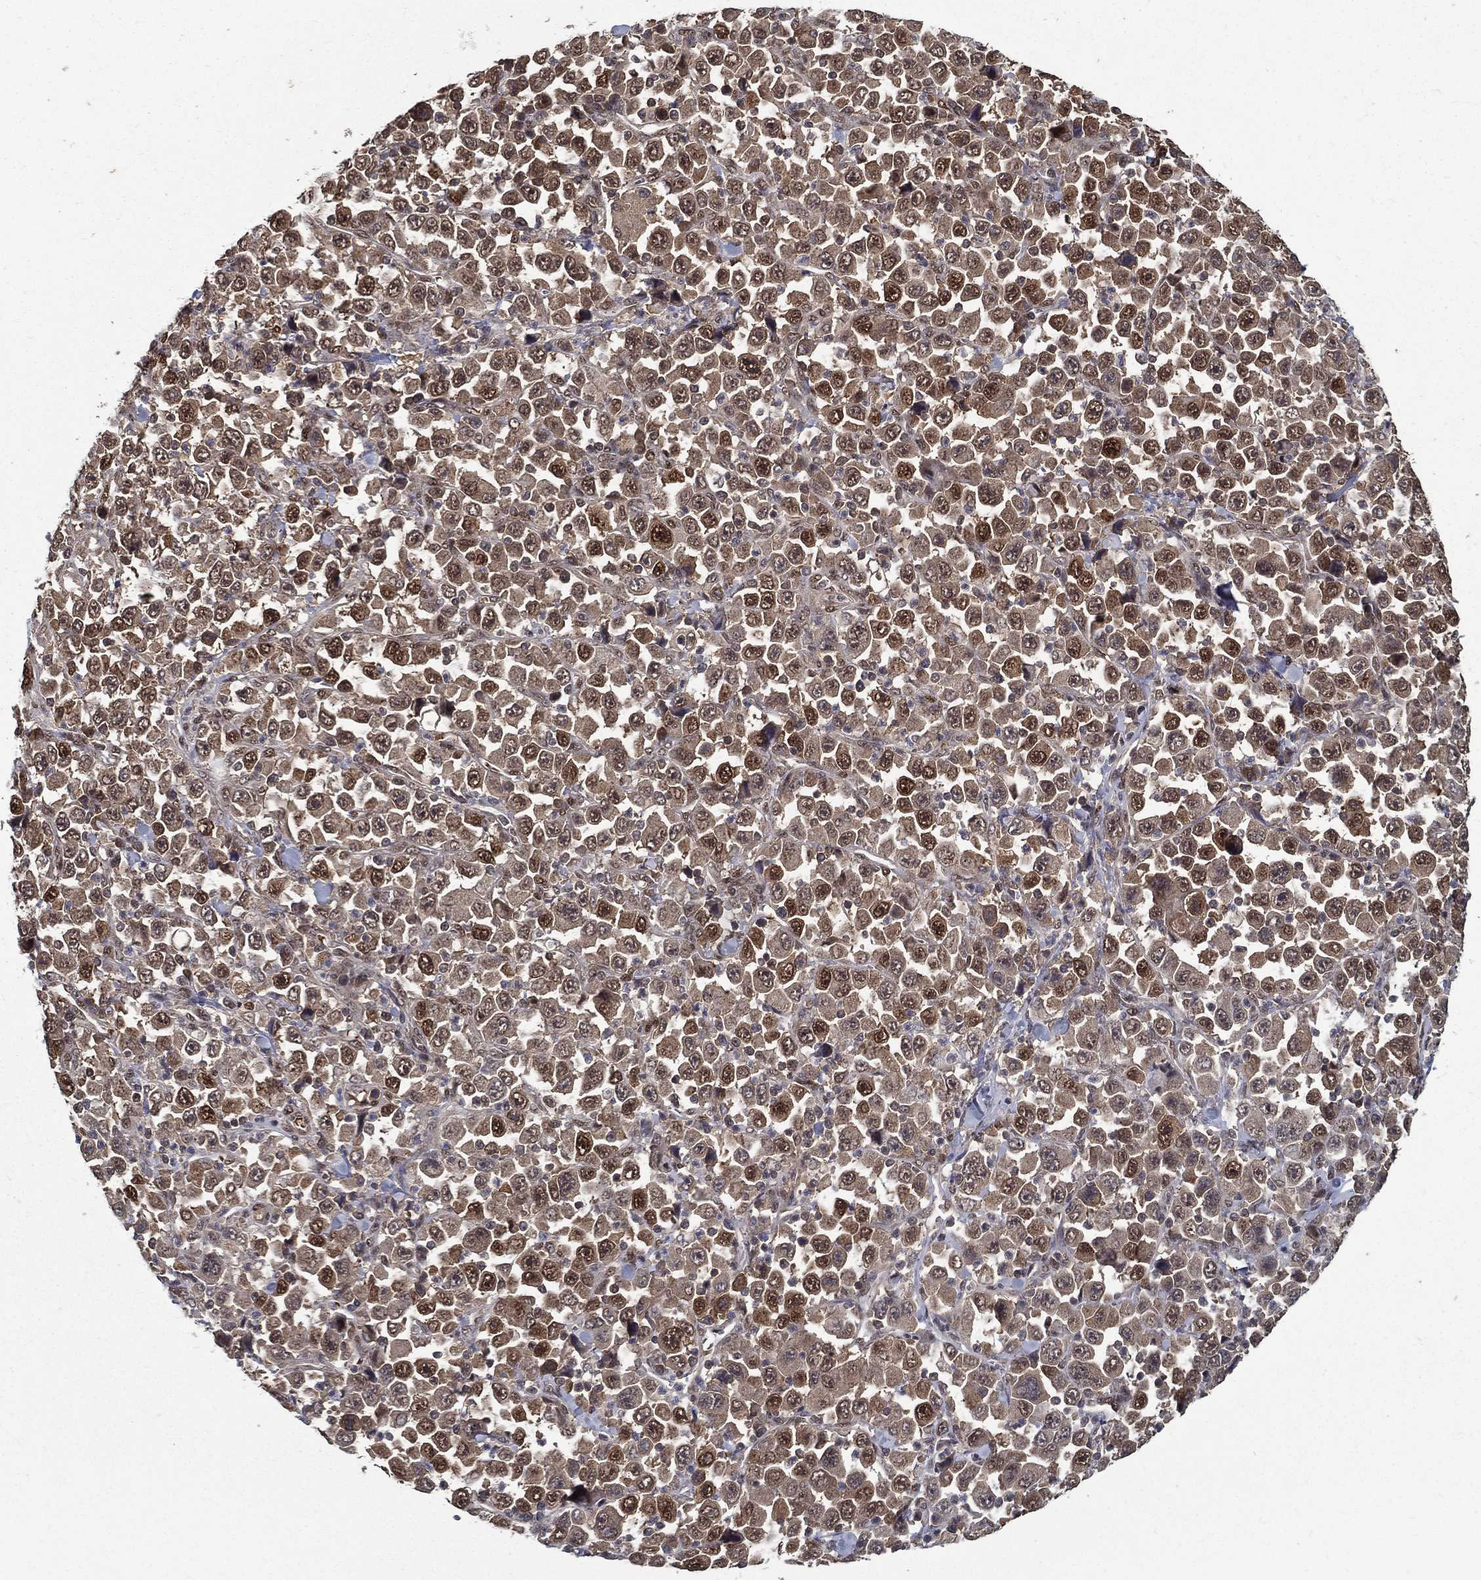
{"staining": {"intensity": "strong", "quantity": "<25%", "location": "nuclear"}, "tissue": "stomach cancer", "cell_type": "Tumor cells", "image_type": "cancer", "snomed": [{"axis": "morphology", "description": "Normal tissue, NOS"}, {"axis": "morphology", "description": "Adenocarcinoma, NOS"}, {"axis": "topography", "description": "Stomach, upper"}, {"axis": "topography", "description": "Stomach"}], "caption": "This micrograph reveals immunohistochemistry (IHC) staining of stomach cancer, with medium strong nuclear staining in approximately <25% of tumor cells.", "gene": "CARM1", "patient": {"sex": "male", "age": 59}}